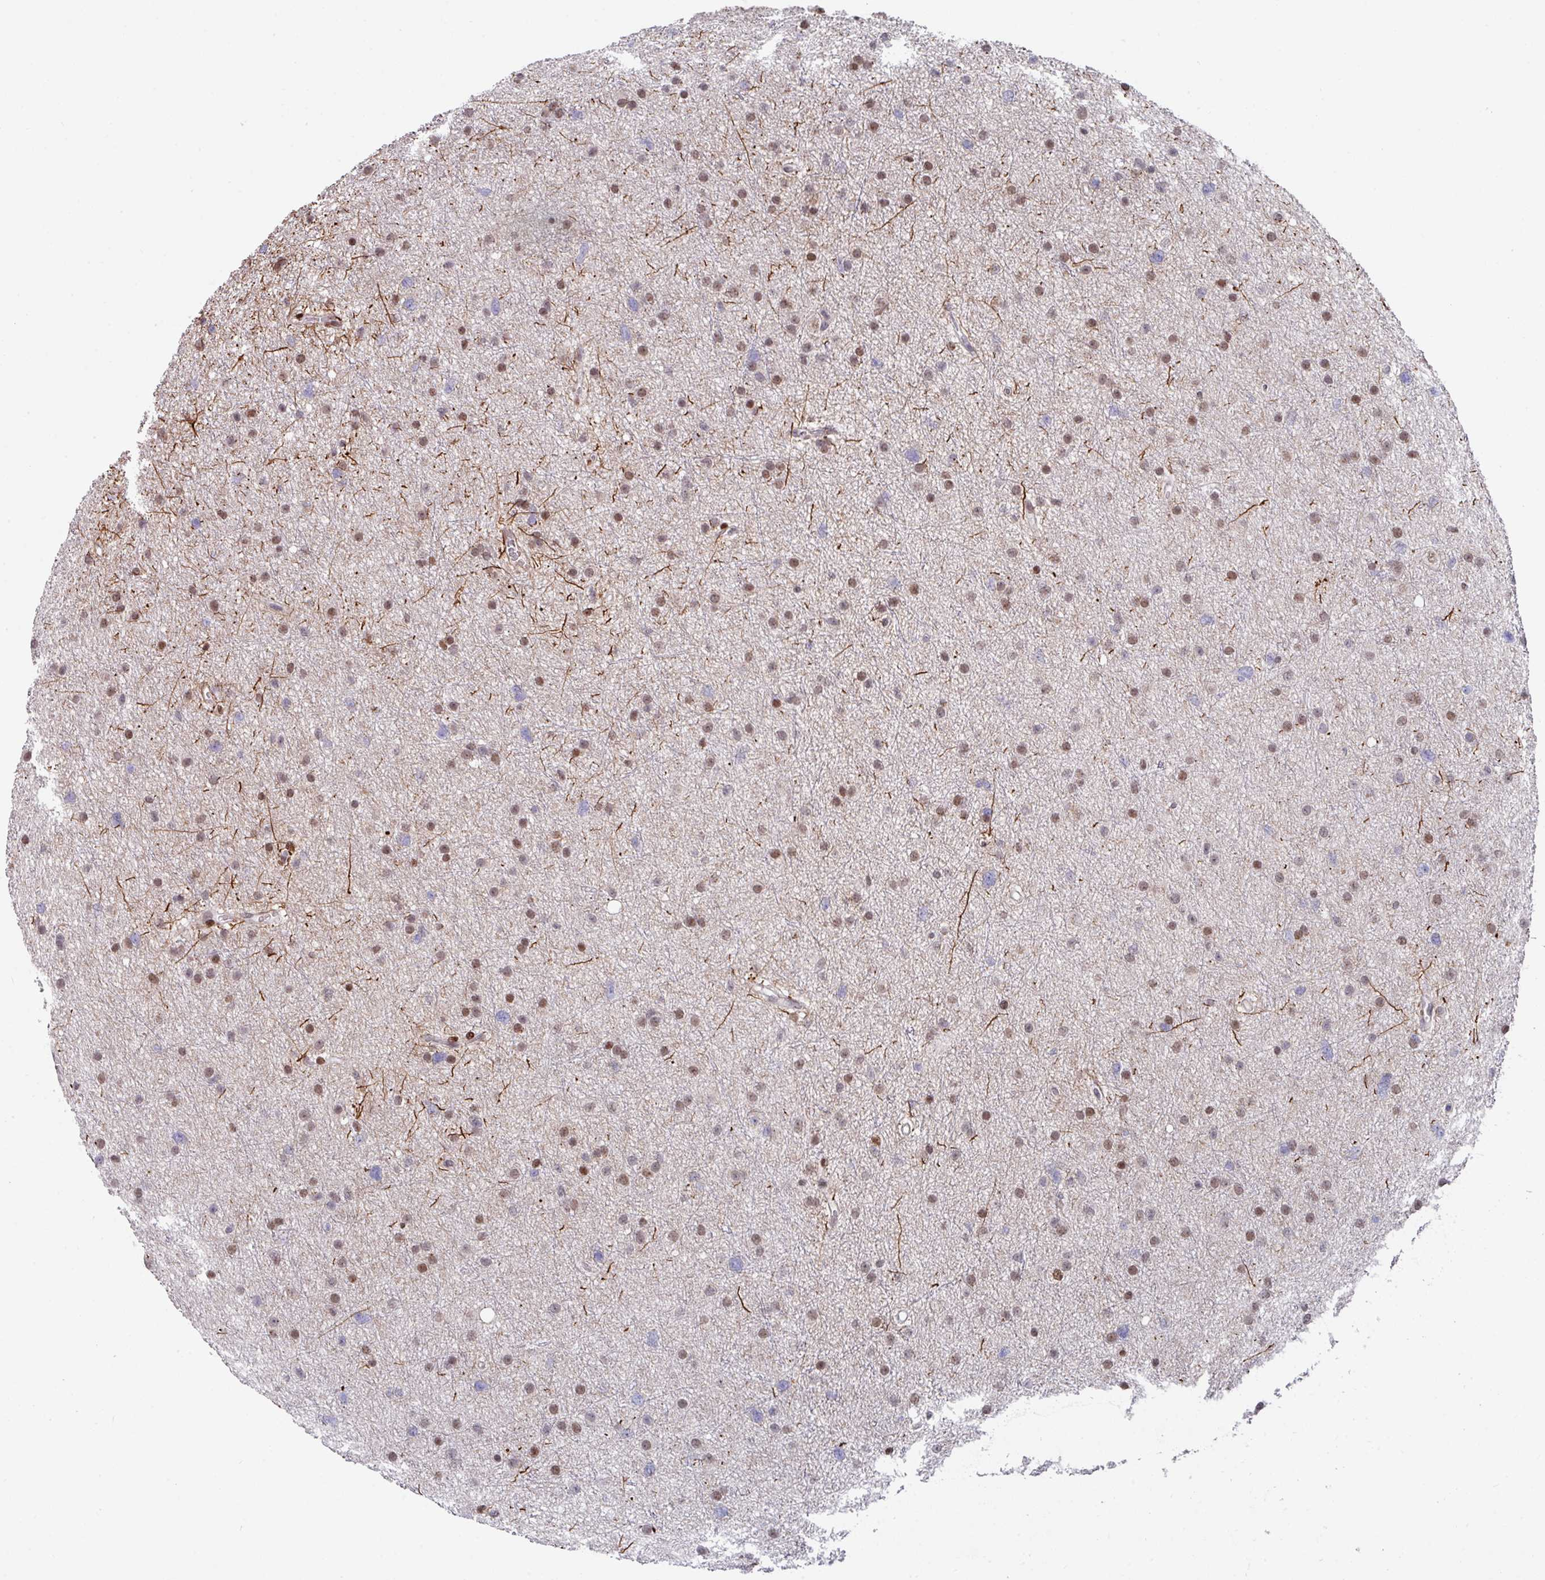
{"staining": {"intensity": "moderate", "quantity": ">75%", "location": "nuclear"}, "tissue": "glioma", "cell_type": "Tumor cells", "image_type": "cancer", "snomed": [{"axis": "morphology", "description": "Glioma, malignant, Low grade"}, {"axis": "topography", "description": "Cerebral cortex"}], "caption": "Immunohistochemistry image of glioma stained for a protein (brown), which demonstrates medium levels of moderate nuclear staining in about >75% of tumor cells.", "gene": "CBX7", "patient": {"sex": "female", "age": 39}}